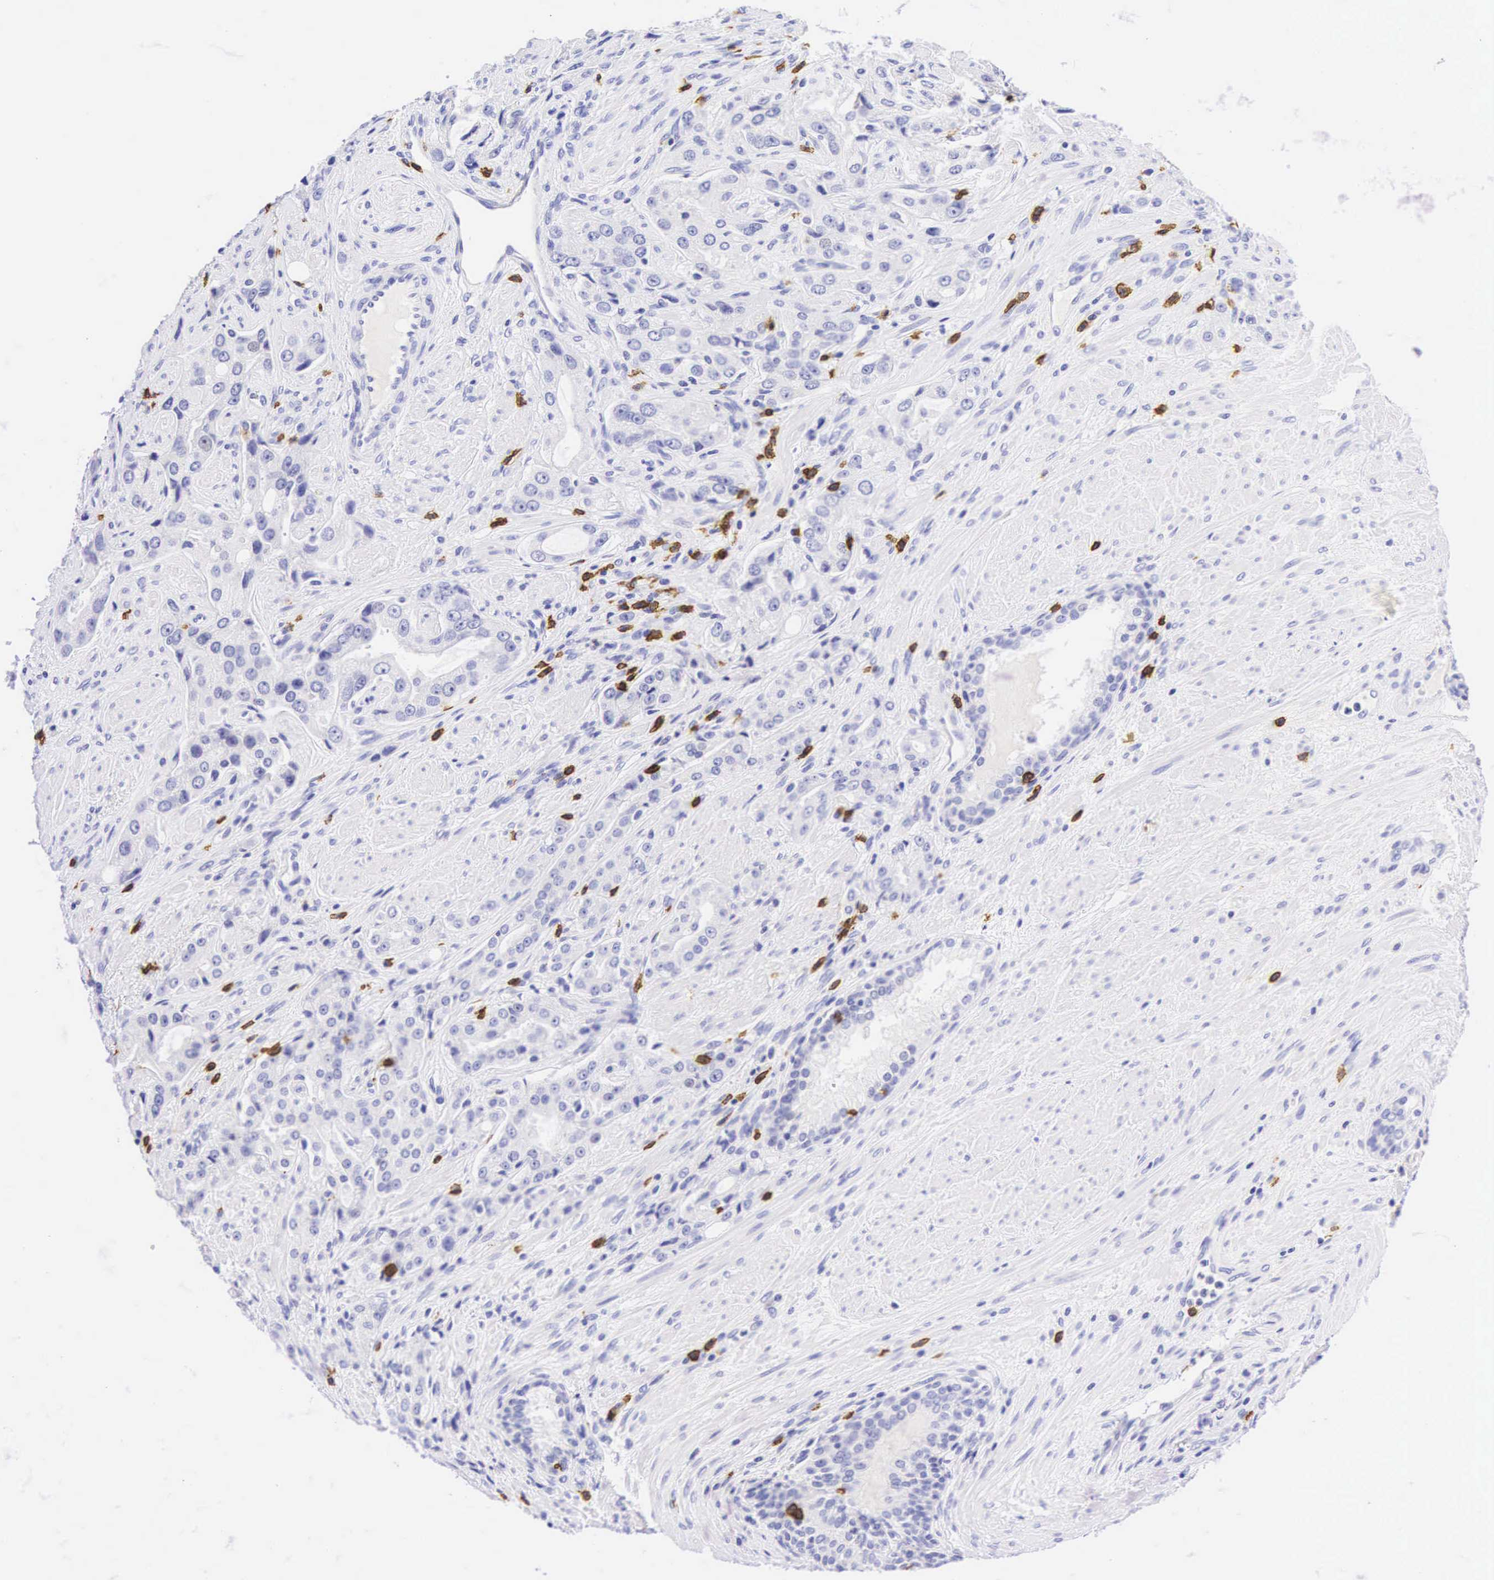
{"staining": {"intensity": "negative", "quantity": "none", "location": "none"}, "tissue": "prostate cancer", "cell_type": "Tumor cells", "image_type": "cancer", "snomed": [{"axis": "morphology", "description": "Adenocarcinoma, Medium grade"}, {"axis": "topography", "description": "Prostate"}], "caption": "Protein analysis of adenocarcinoma (medium-grade) (prostate) demonstrates no significant positivity in tumor cells. The staining was performed using DAB (3,3'-diaminobenzidine) to visualize the protein expression in brown, while the nuclei were stained in blue with hematoxylin (Magnification: 20x).", "gene": "CD8A", "patient": {"sex": "male", "age": 72}}